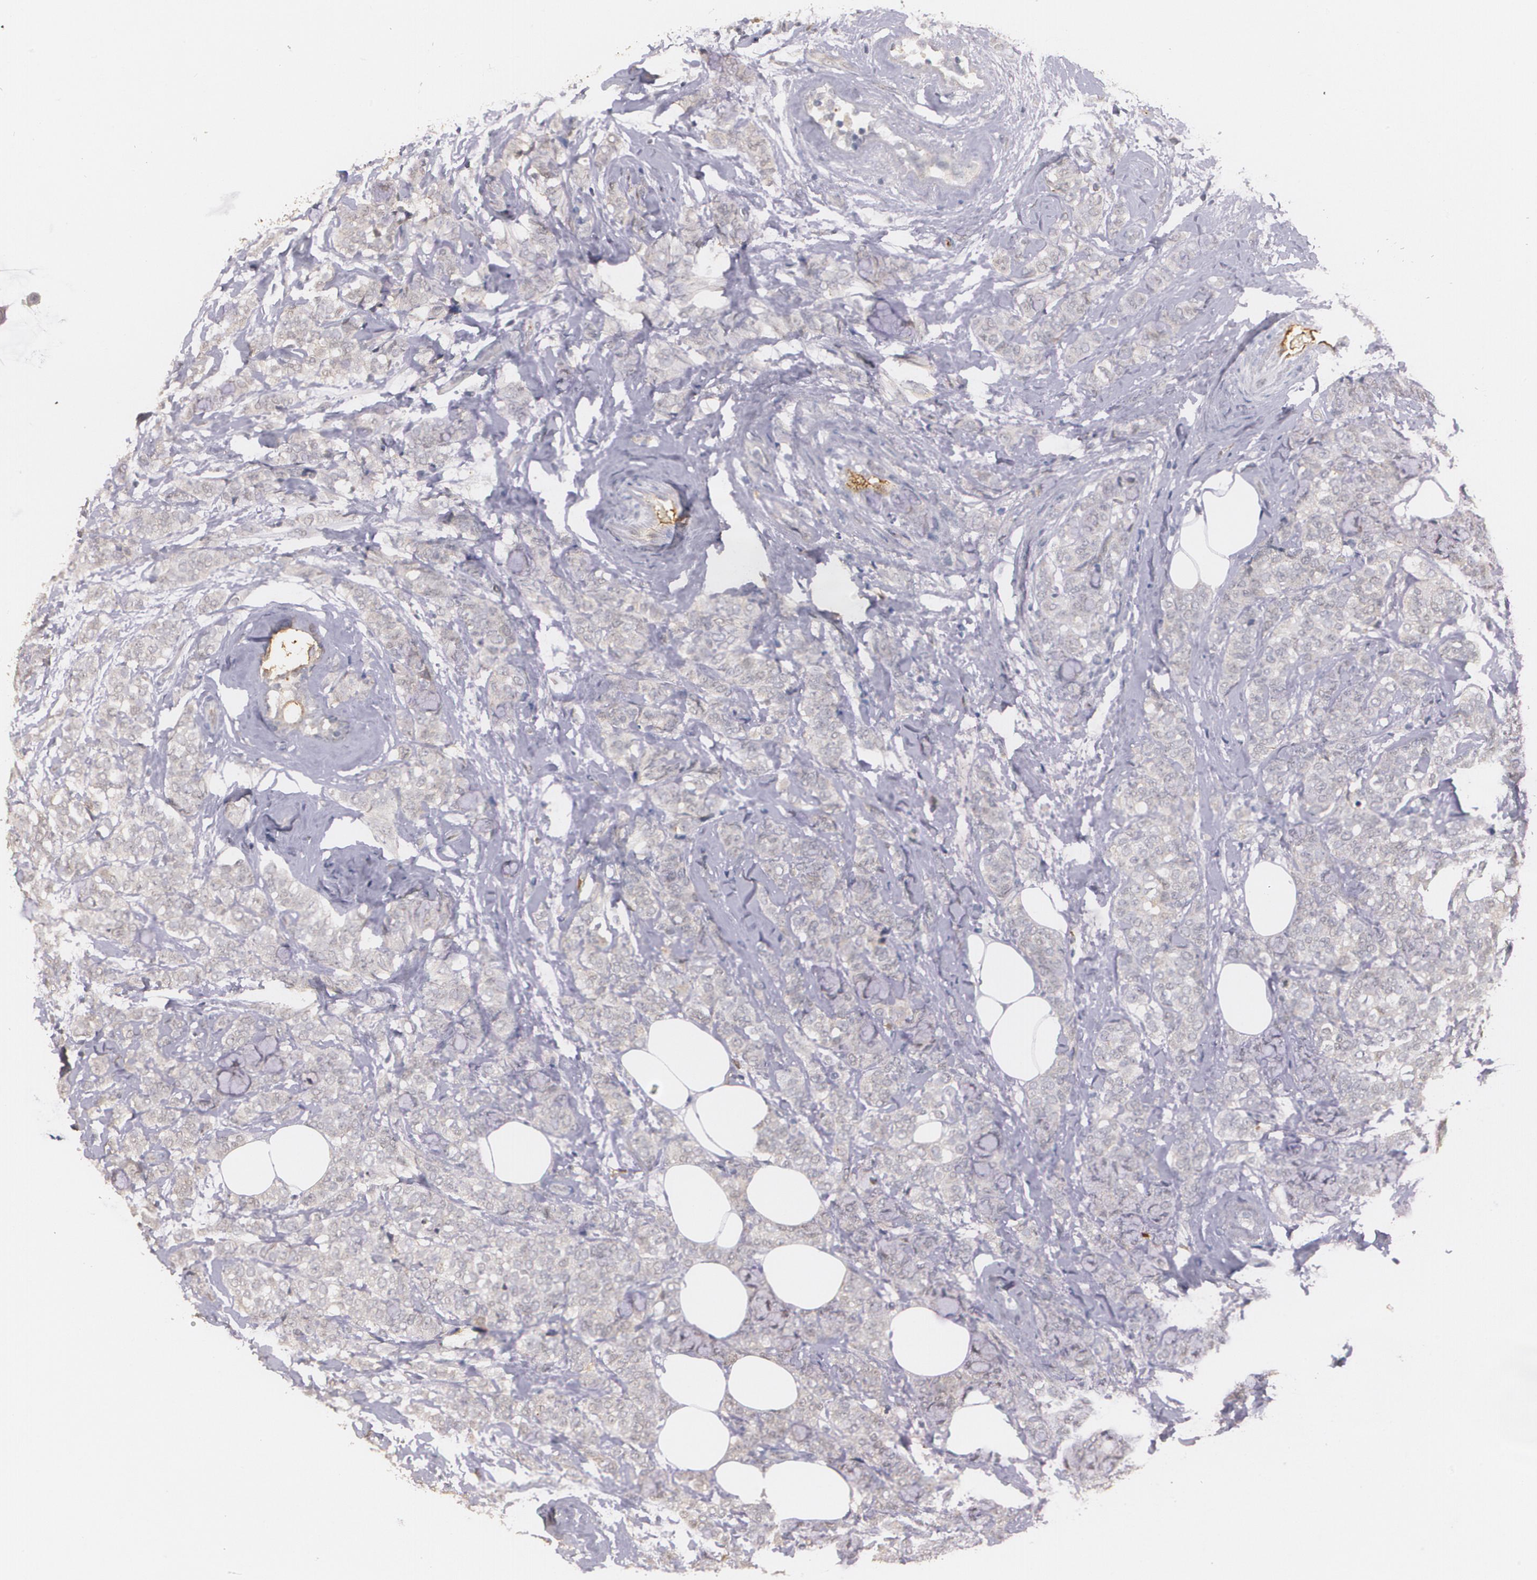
{"staining": {"intensity": "weak", "quantity": "<25%", "location": "cytoplasmic/membranous"}, "tissue": "breast cancer", "cell_type": "Tumor cells", "image_type": "cancer", "snomed": [{"axis": "morphology", "description": "Lobular carcinoma"}, {"axis": "topography", "description": "Breast"}], "caption": "Tumor cells are negative for protein expression in human breast cancer.", "gene": "PTS", "patient": {"sex": "female", "age": 60}}